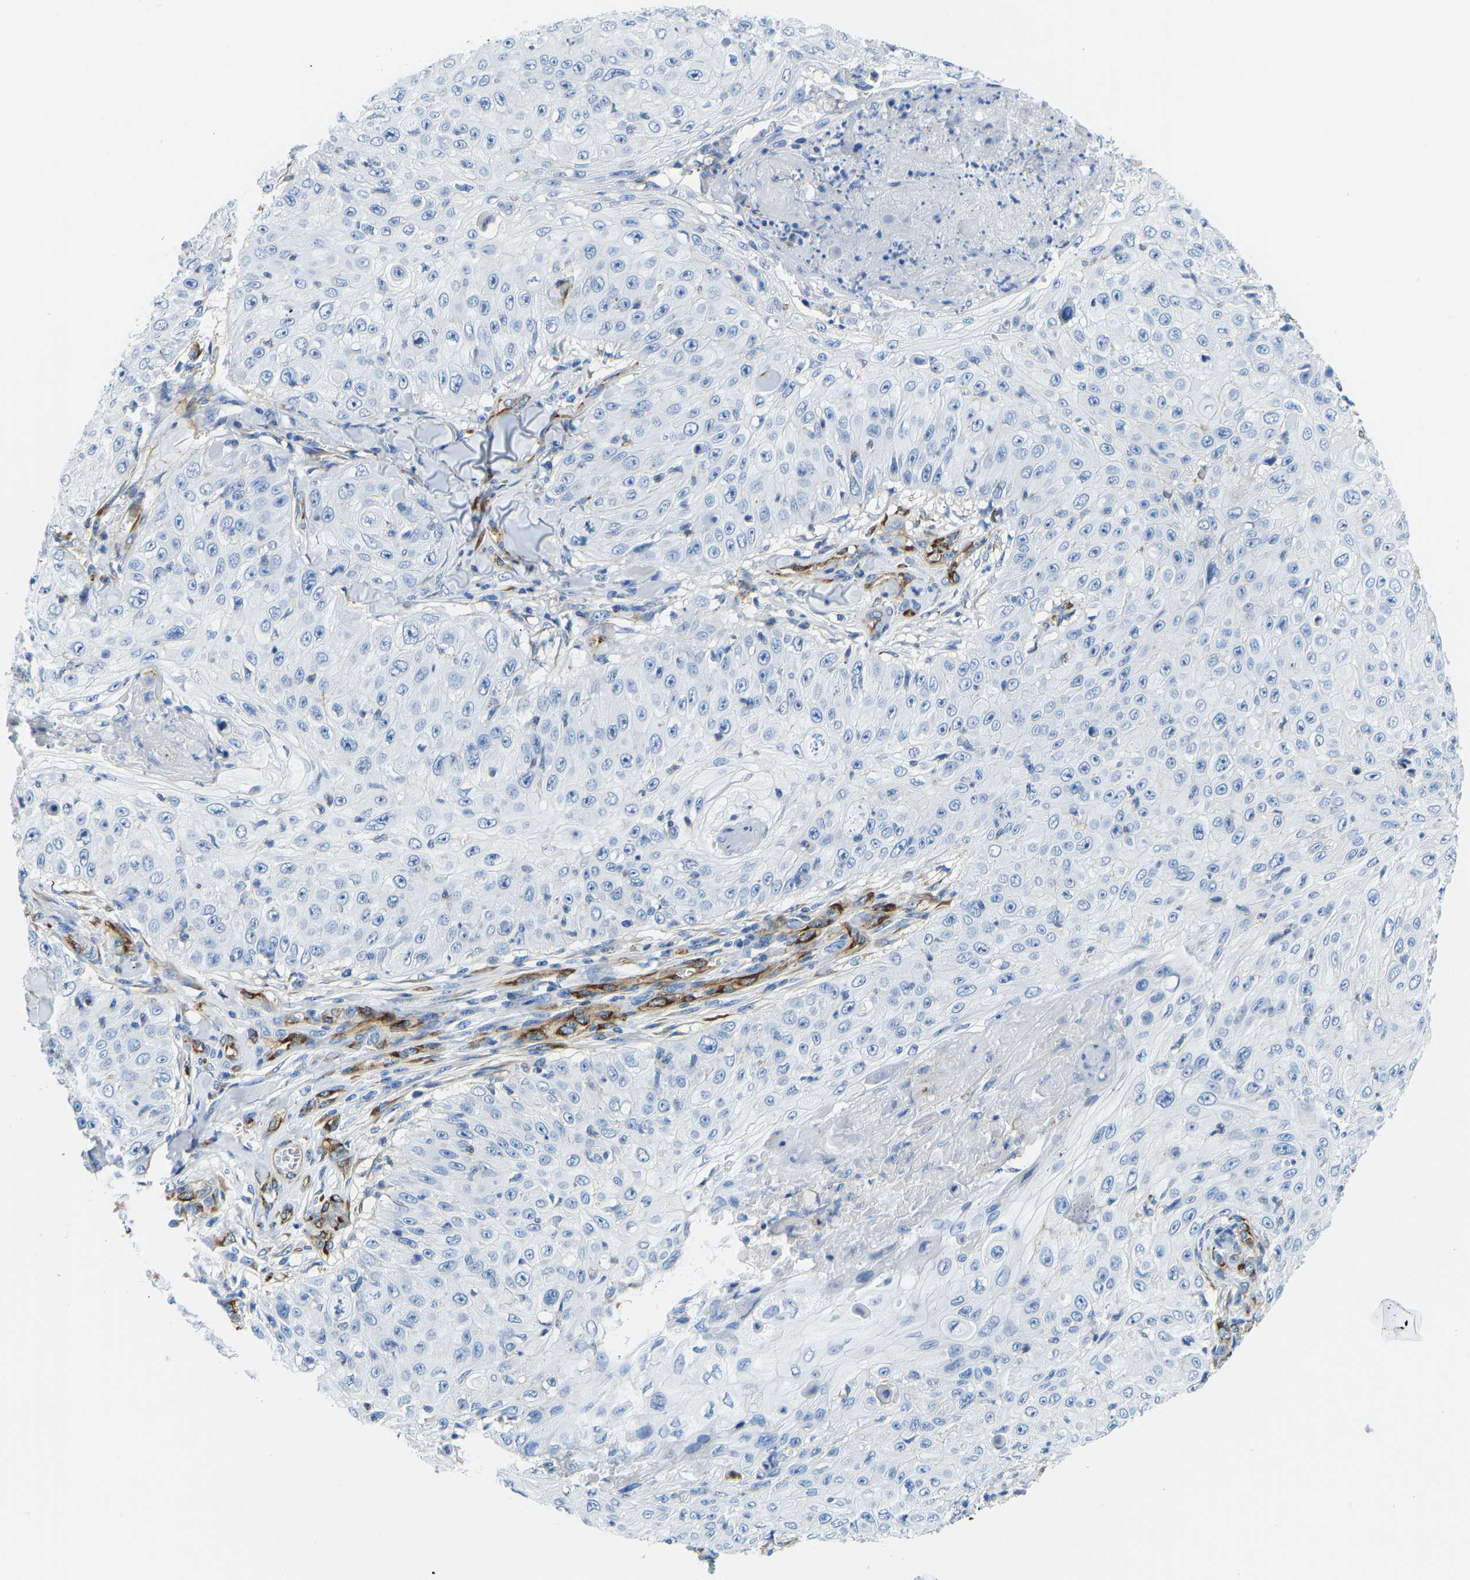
{"staining": {"intensity": "negative", "quantity": "none", "location": "none"}, "tissue": "skin cancer", "cell_type": "Tumor cells", "image_type": "cancer", "snomed": [{"axis": "morphology", "description": "Squamous cell carcinoma, NOS"}, {"axis": "topography", "description": "Skin"}], "caption": "A photomicrograph of skin squamous cell carcinoma stained for a protein displays no brown staining in tumor cells.", "gene": "COL15A1", "patient": {"sex": "male", "age": 86}}